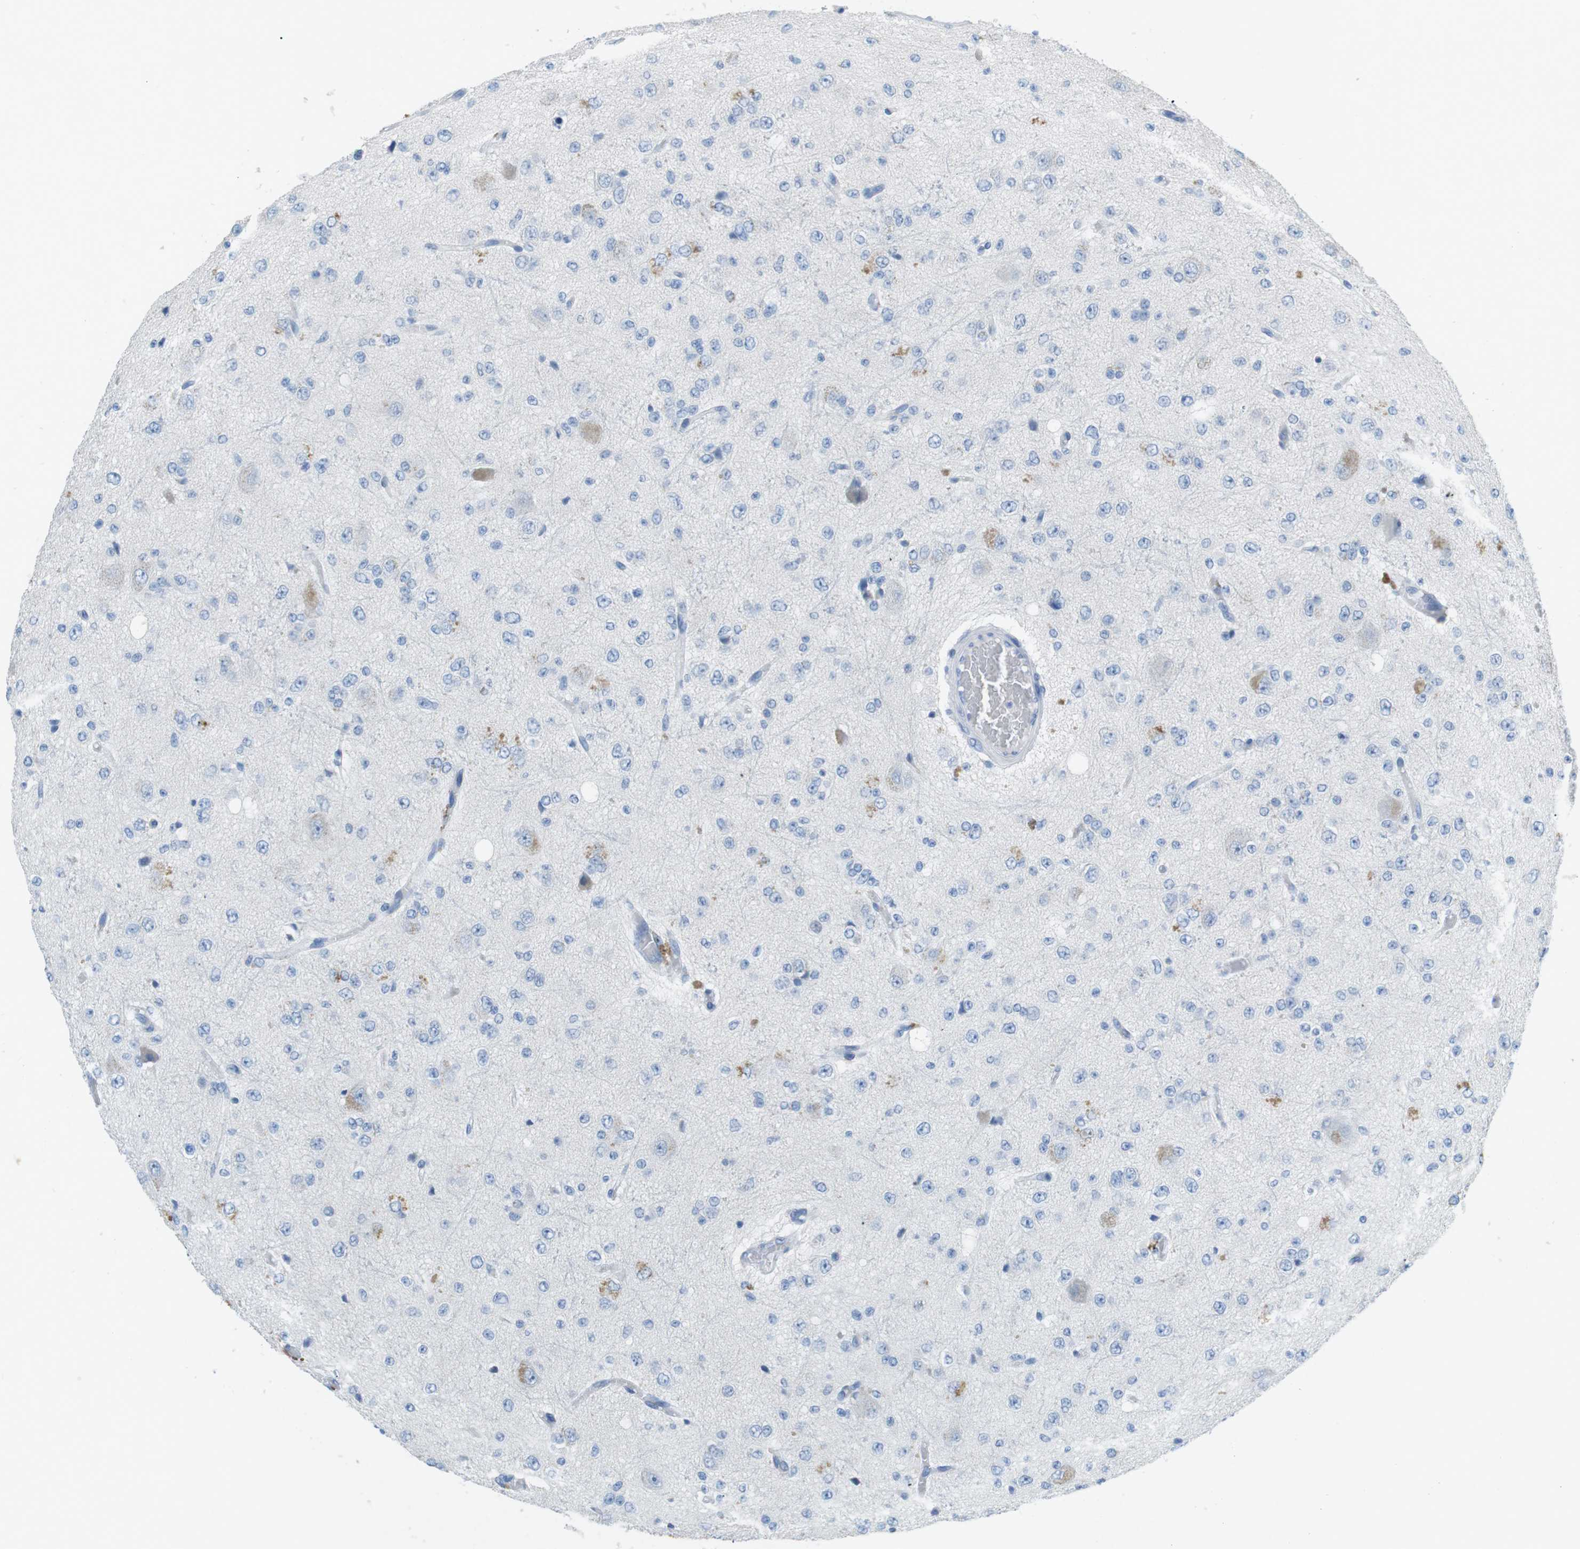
{"staining": {"intensity": "weak", "quantity": "<25%", "location": "cytoplasmic/membranous"}, "tissue": "glioma", "cell_type": "Tumor cells", "image_type": "cancer", "snomed": [{"axis": "morphology", "description": "Glioma, malignant, High grade"}, {"axis": "topography", "description": "pancreas cauda"}], "caption": "IHC image of neoplastic tissue: malignant high-grade glioma stained with DAB (3,3'-diaminobenzidine) displays no significant protein positivity in tumor cells. (DAB (3,3'-diaminobenzidine) IHC, high magnification).", "gene": "SALL4", "patient": {"sex": "male", "age": 60}}